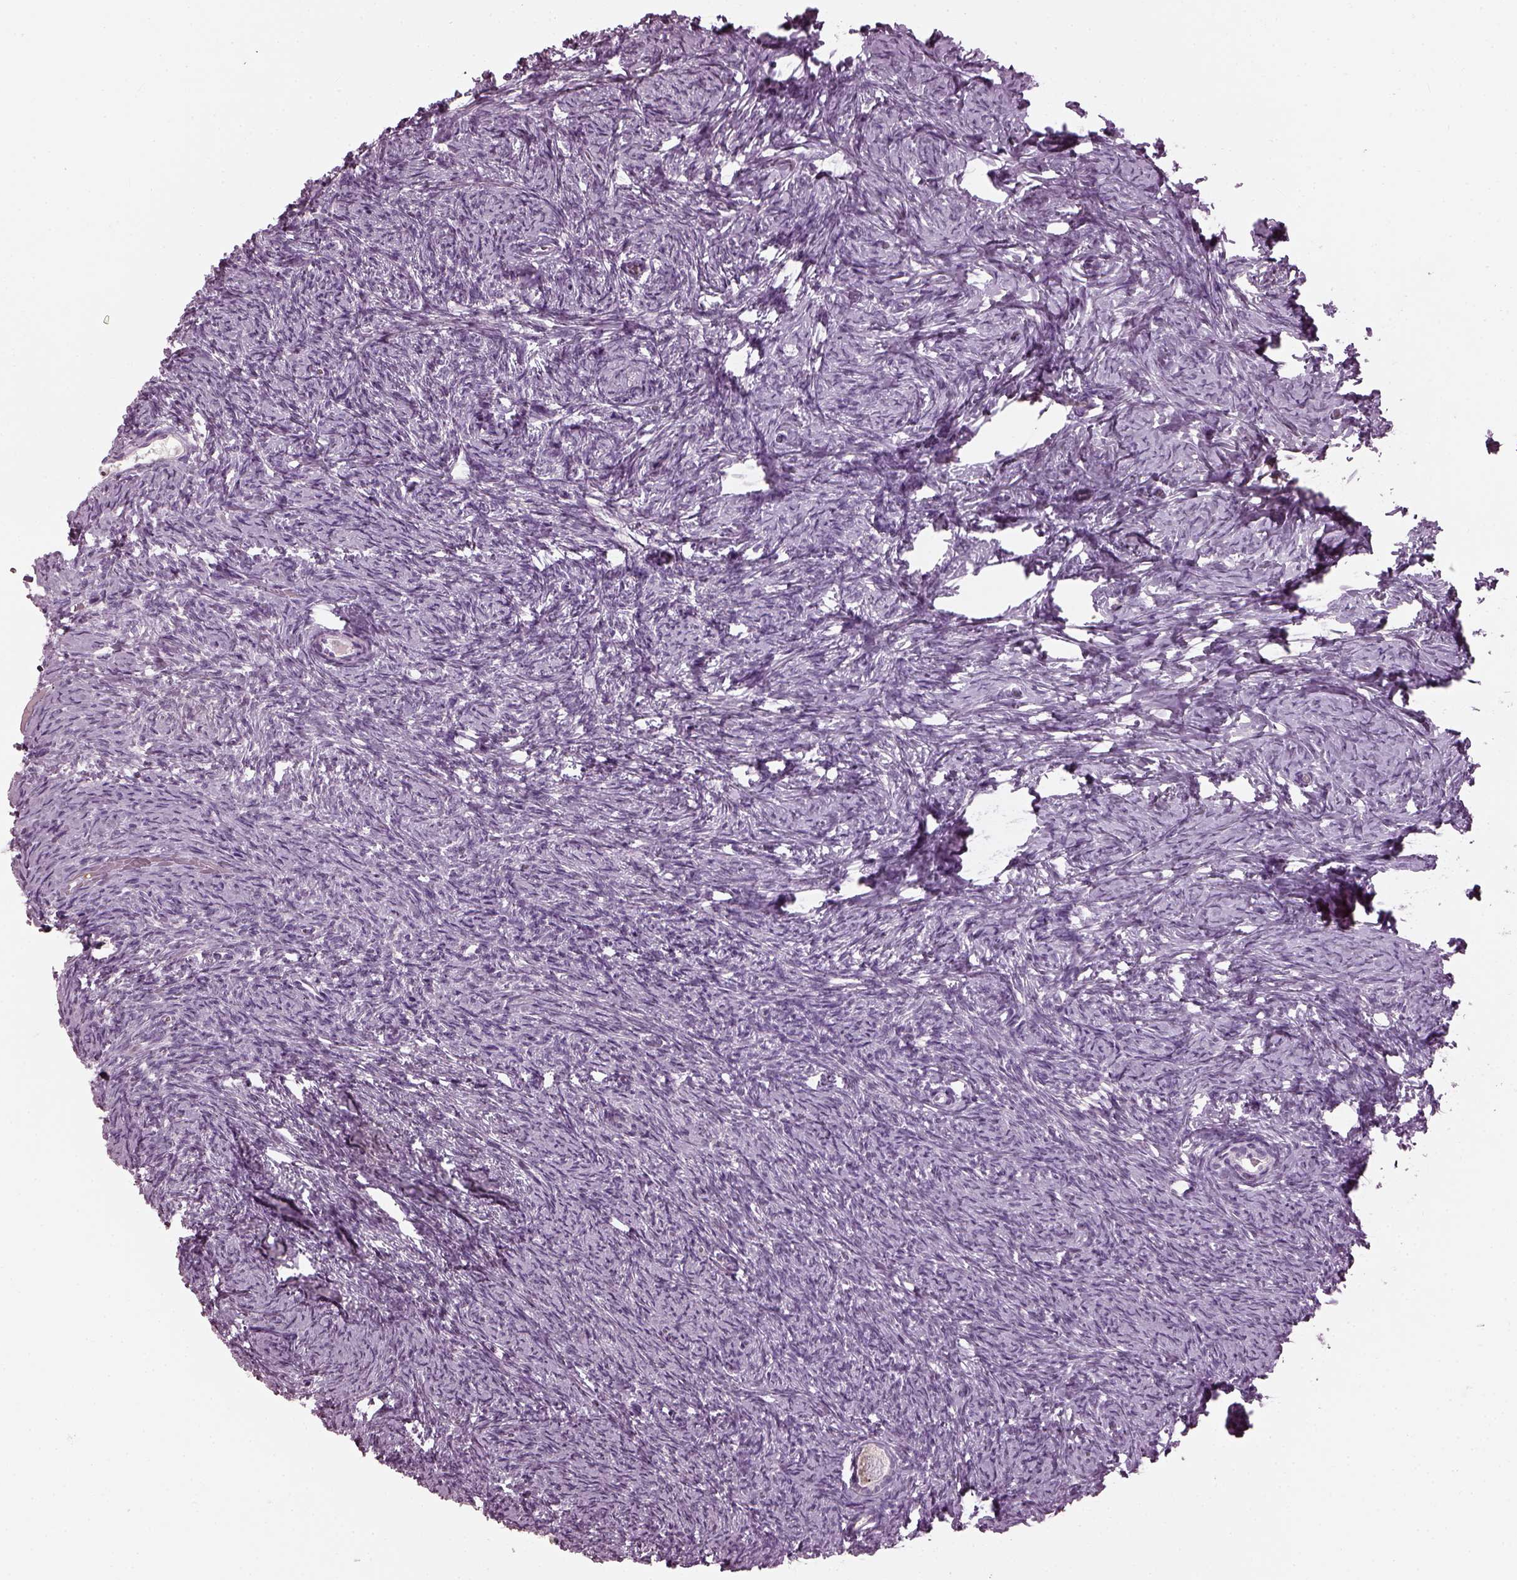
{"staining": {"intensity": "weak", "quantity": "25%-75%", "location": "cytoplasmic/membranous"}, "tissue": "ovary", "cell_type": "Follicle cells", "image_type": "normal", "snomed": [{"axis": "morphology", "description": "Normal tissue, NOS"}, {"axis": "topography", "description": "Ovary"}], "caption": "A brown stain shows weak cytoplasmic/membranous staining of a protein in follicle cells of normal human ovary. (Stains: DAB in brown, nuclei in blue, Microscopy: brightfield microscopy at high magnification).", "gene": "TMEM231", "patient": {"sex": "female", "age": 39}}